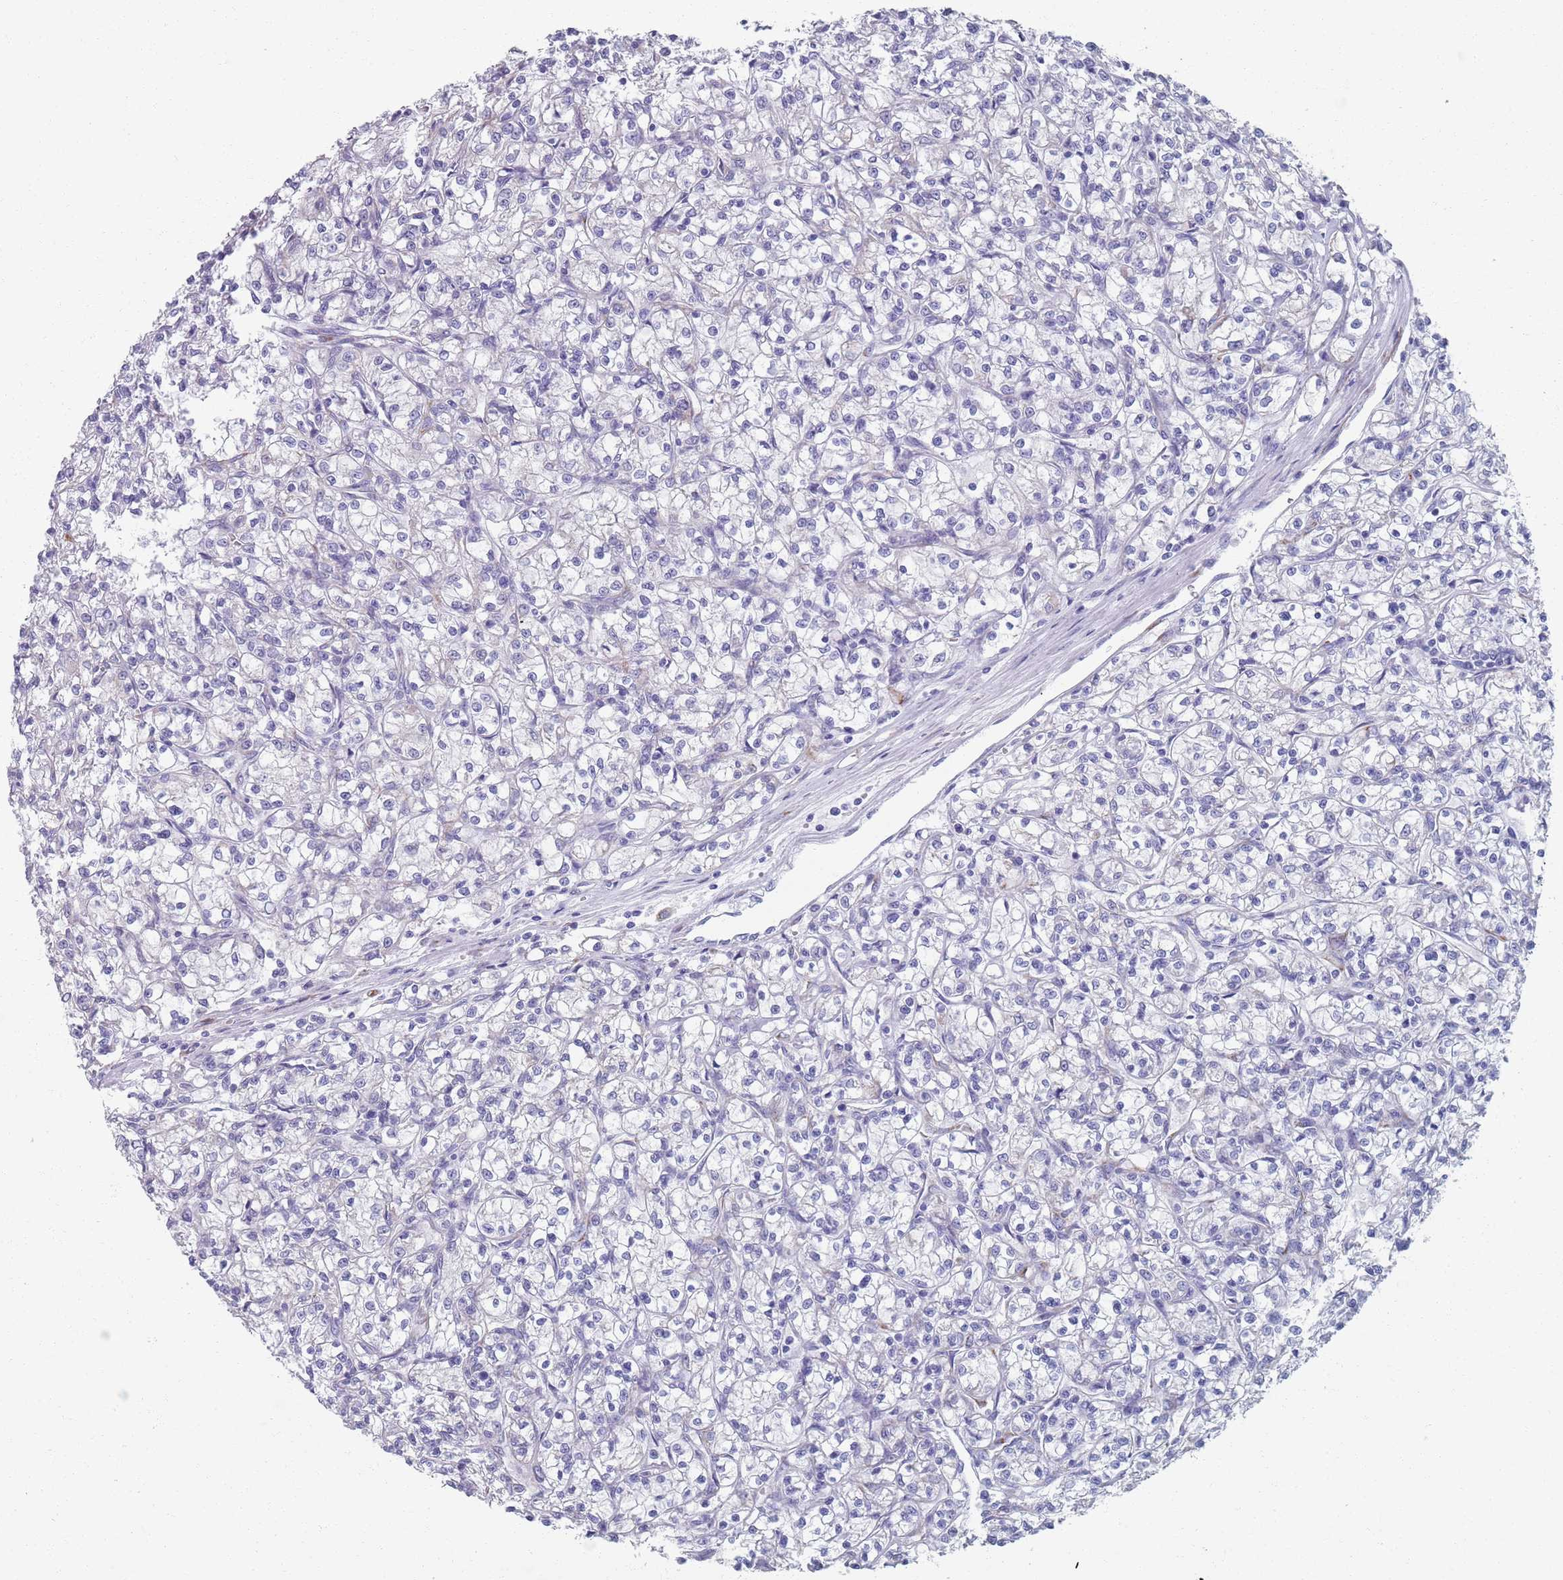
{"staining": {"intensity": "negative", "quantity": "none", "location": "none"}, "tissue": "renal cancer", "cell_type": "Tumor cells", "image_type": "cancer", "snomed": [{"axis": "morphology", "description": "Adenocarcinoma, NOS"}, {"axis": "topography", "description": "Kidney"}], "caption": "The immunohistochemistry histopathology image has no significant staining in tumor cells of renal adenocarcinoma tissue.", "gene": "PLOD1", "patient": {"sex": "female", "age": 59}}